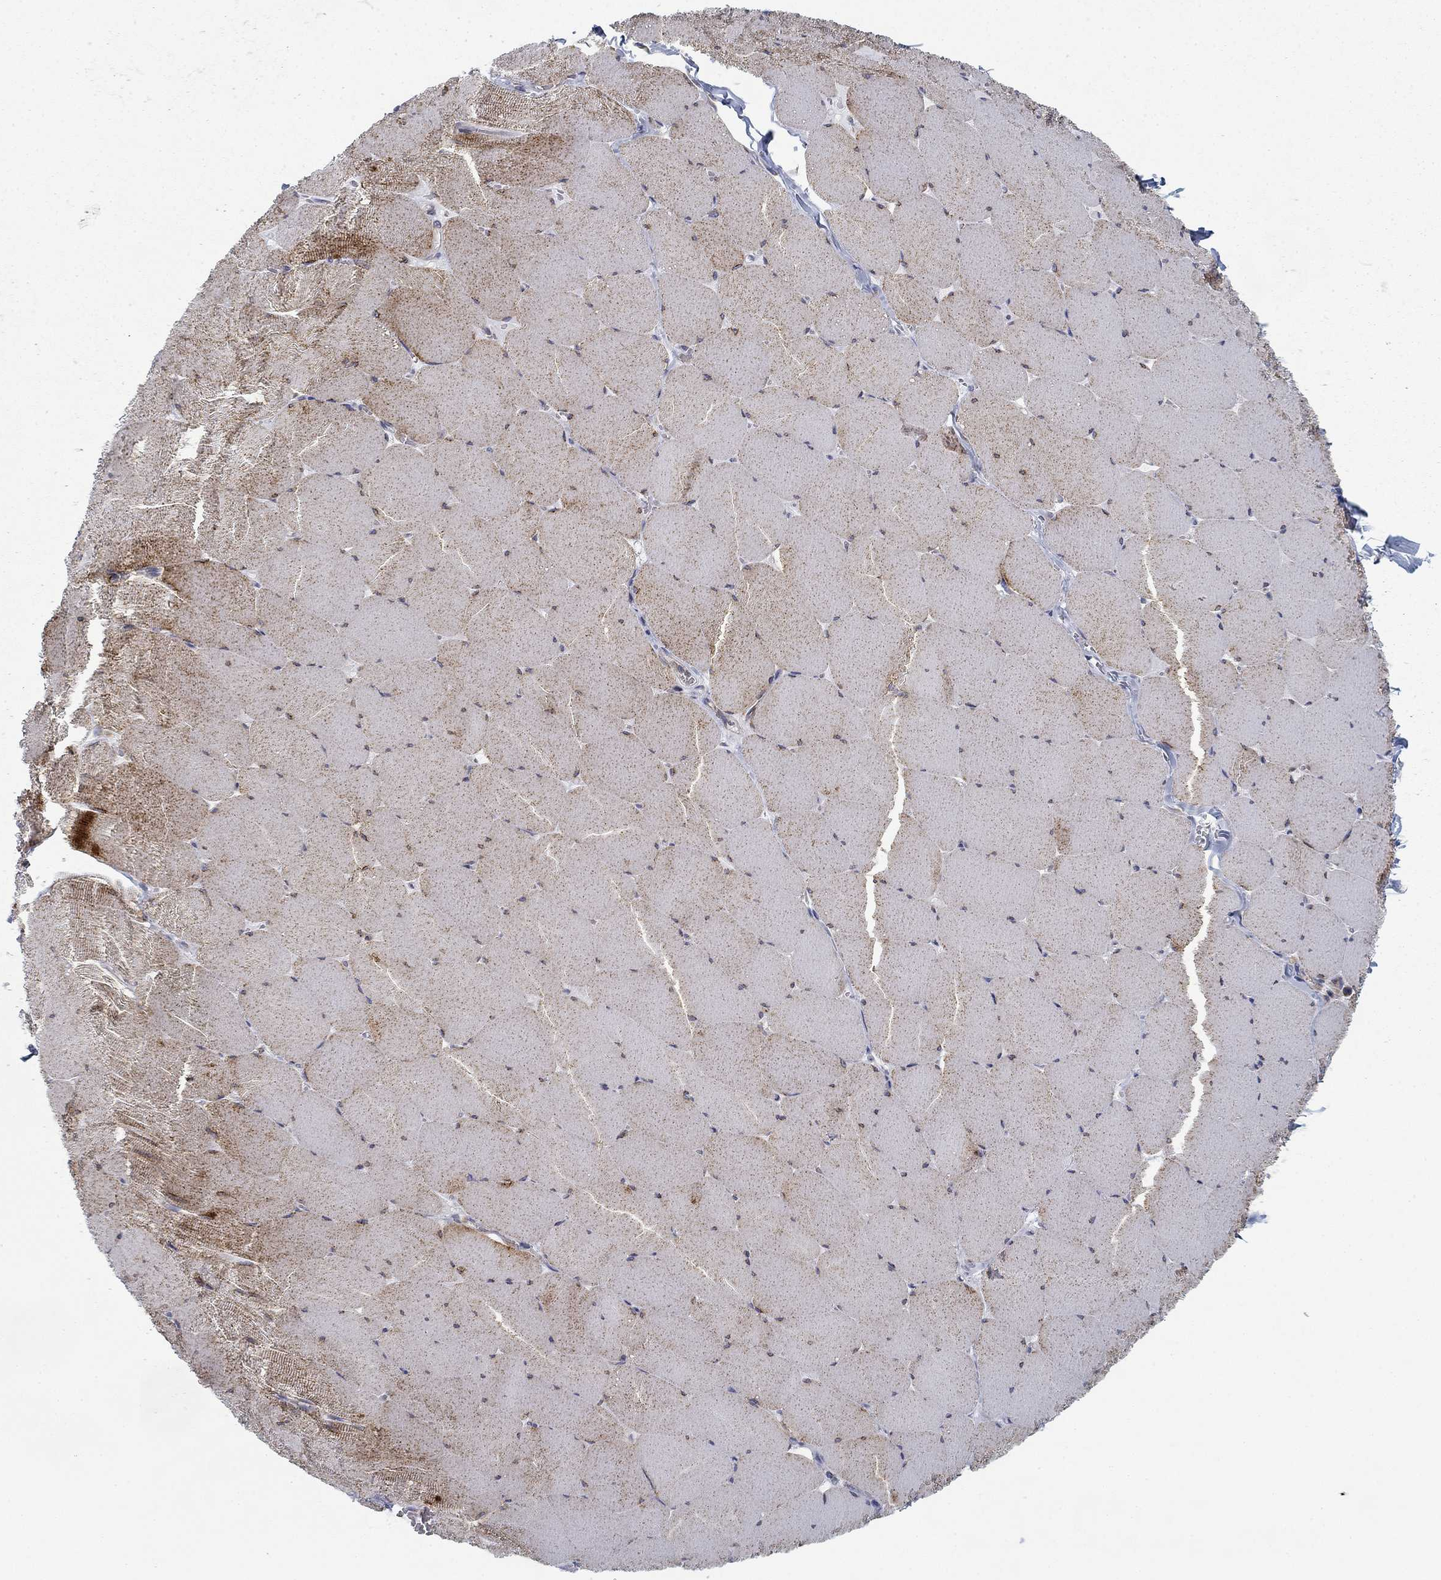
{"staining": {"intensity": "strong", "quantity": "25%-75%", "location": "cytoplasmic/membranous"}, "tissue": "skeletal muscle", "cell_type": "Myocytes", "image_type": "normal", "snomed": [{"axis": "morphology", "description": "Normal tissue, NOS"}, {"axis": "morphology", "description": "Malignant melanoma, Metastatic site"}, {"axis": "topography", "description": "Skeletal muscle"}], "caption": "Protein expression analysis of normal skeletal muscle displays strong cytoplasmic/membranous positivity in about 25%-75% of myocytes.", "gene": "FXR1", "patient": {"sex": "male", "age": 50}}